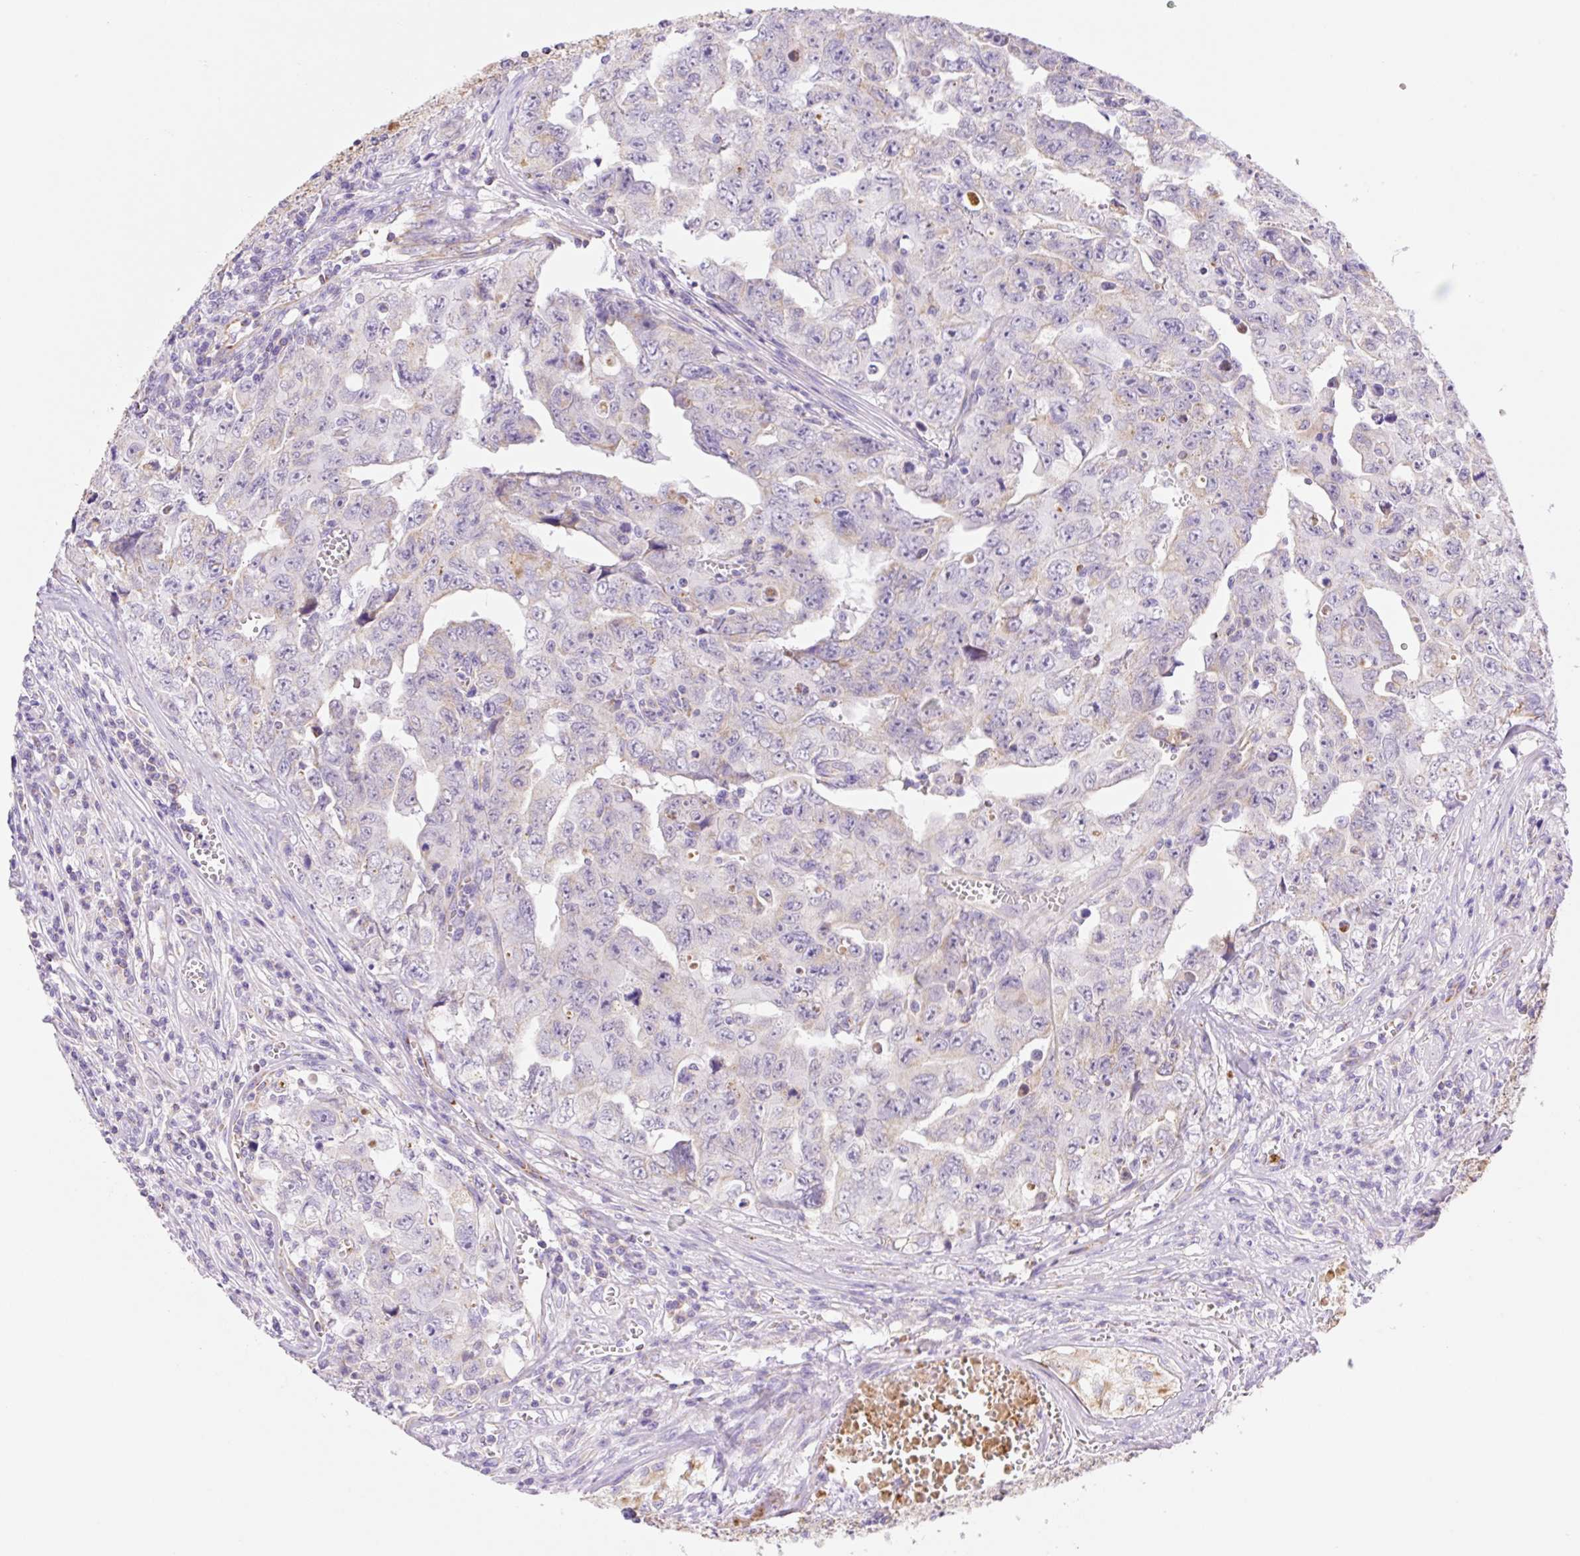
{"staining": {"intensity": "negative", "quantity": "none", "location": "none"}, "tissue": "testis cancer", "cell_type": "Tumor cells", "image_type": "cancer", "snomed": [{"axis": "morphology", "description": "Carcinoma, Embryonal, NOS"}, {"axis": "topography", "description": "Testis"}], "caption": "This is a micrograph of immunohistochemistry staining of testis cancer (embryonal carcinoma), which shows no expression in tumor cells.", "gene": "ETNK2", "patient": {"sex": "male", "age": 24}}